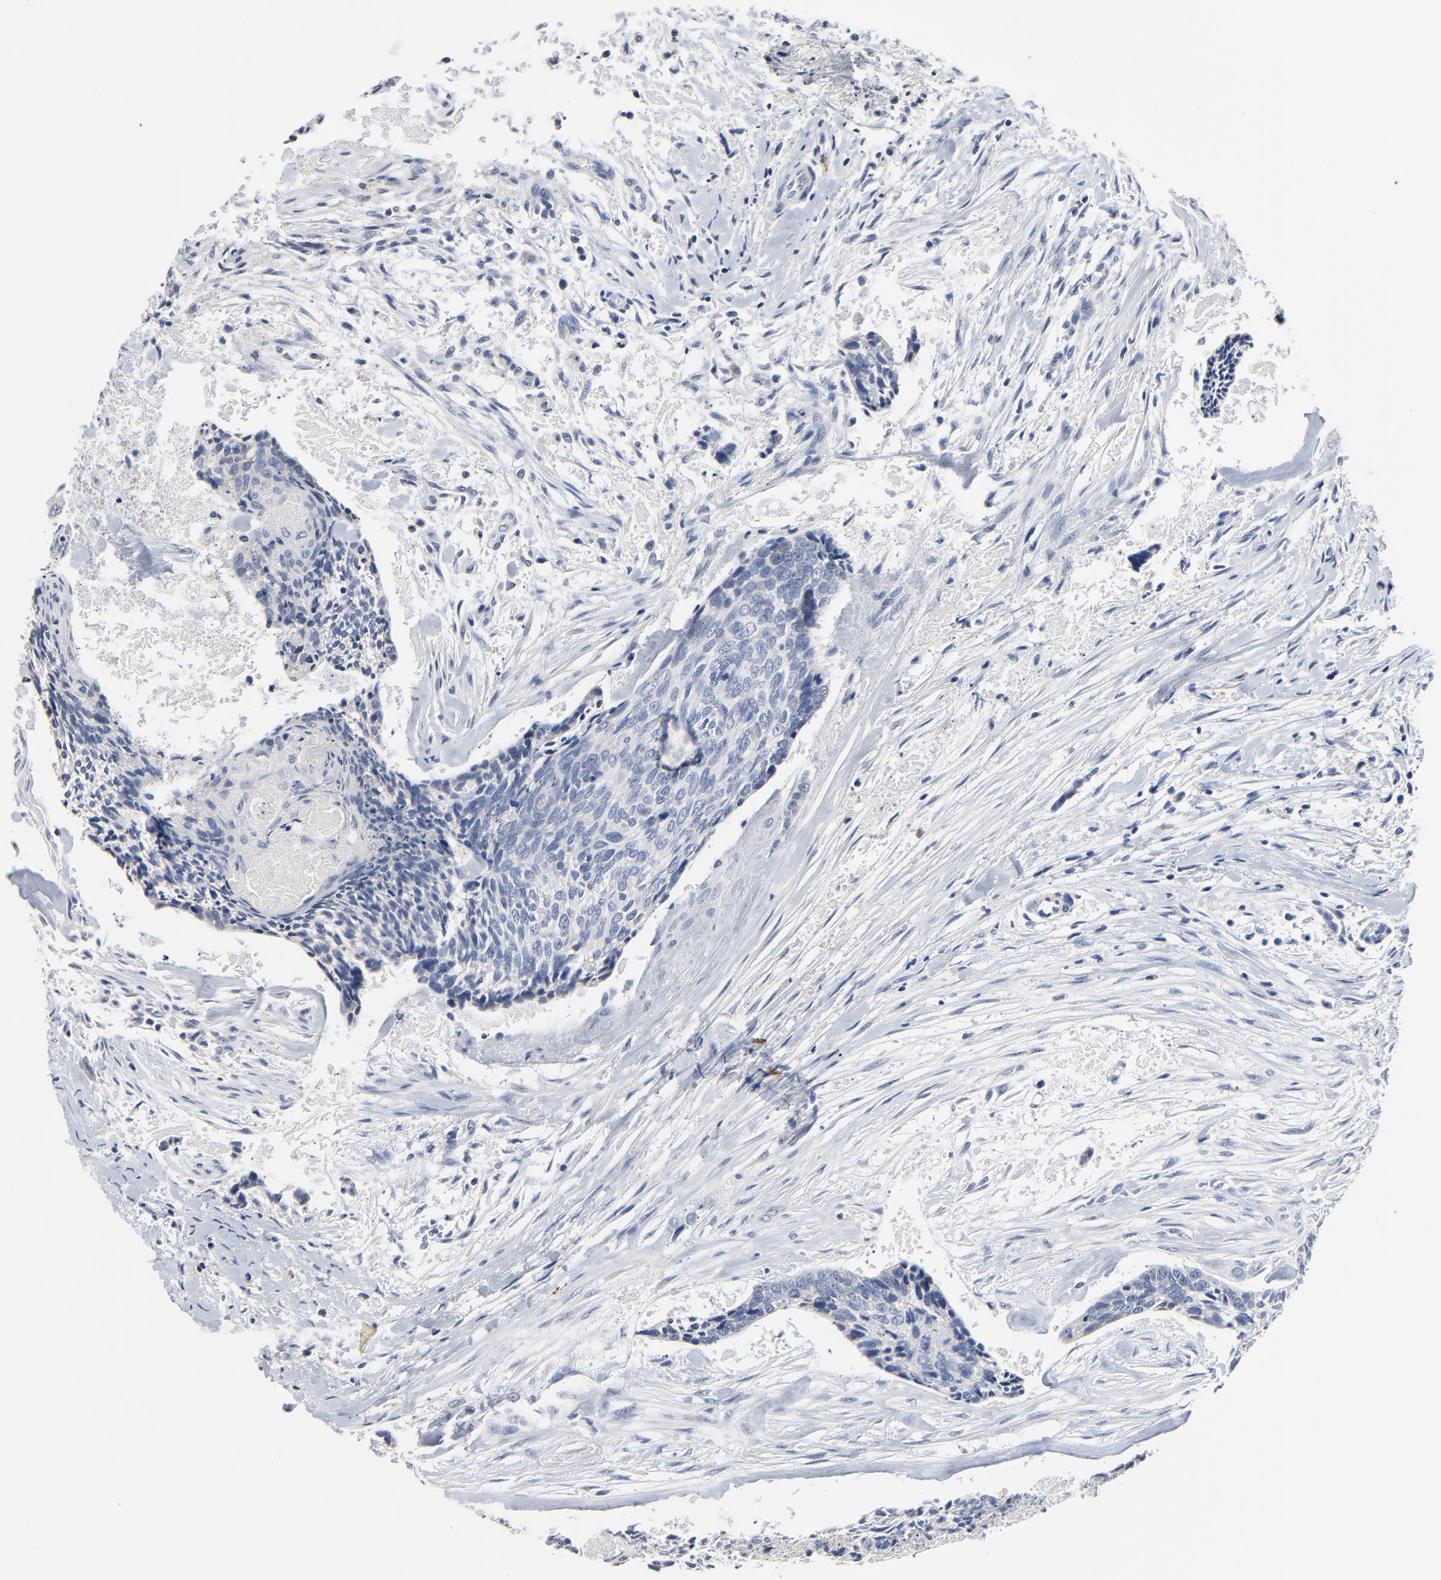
{"staining": {"intensity": "negative", "quantity": "none", "location": "none"}, "tissue": "head and neck cancer", "cell_type": "Tumor cells", "image_type": "cancer", "snomed": [{"axis": "morphology", "description": "Squamous cell carcinoma, NOS"}, {"axis": "topography", "description": "Salivary gland"}, {"axis": "topography", "description": "Head-Neck"}], "caption": "Tumor cells show no significant expression in head and neck cancer.", "gene": "FBXL5", "patient": {"sex": "male", "age": 70}}